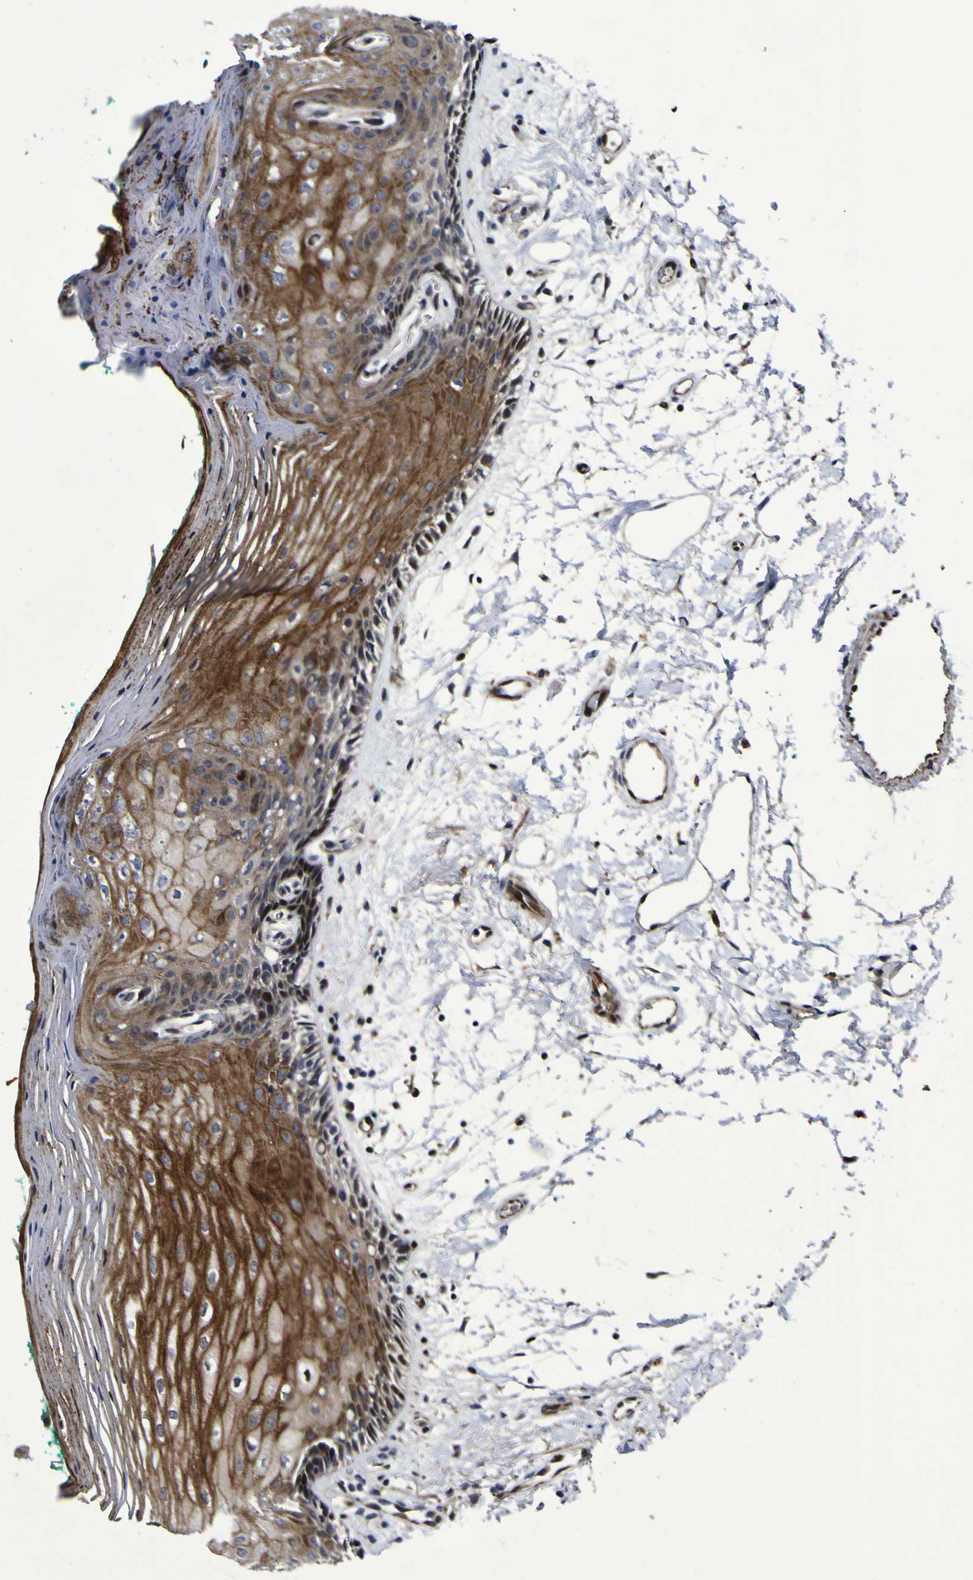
{"staining": {"intensity": "moderate", "quantity": ">75%", "location": "cytoplasmic/membranous,nuclear"}, "tissue": "oral mucosa", "cell_type": "Squamous epithelial cells", "image_type": "normal", "snomed": [{"axis": "morphology", "description": "Normal tissue, NOS"}, {"axis": "topography", "description": "Skeletal muscle"}, {"axis": "topography", "description": "Oral tissue"}, {"axis": "topography", "description": "Peripheral nerve tissue"}], "caption": "An image of oral mucosa stained for a protein reveals moderate cytoplasmic/membranous,nuclear brown staining in squamous epithelial cells.", "gene": "MGLL", "patient": {"sex": "female", "age": 84}}